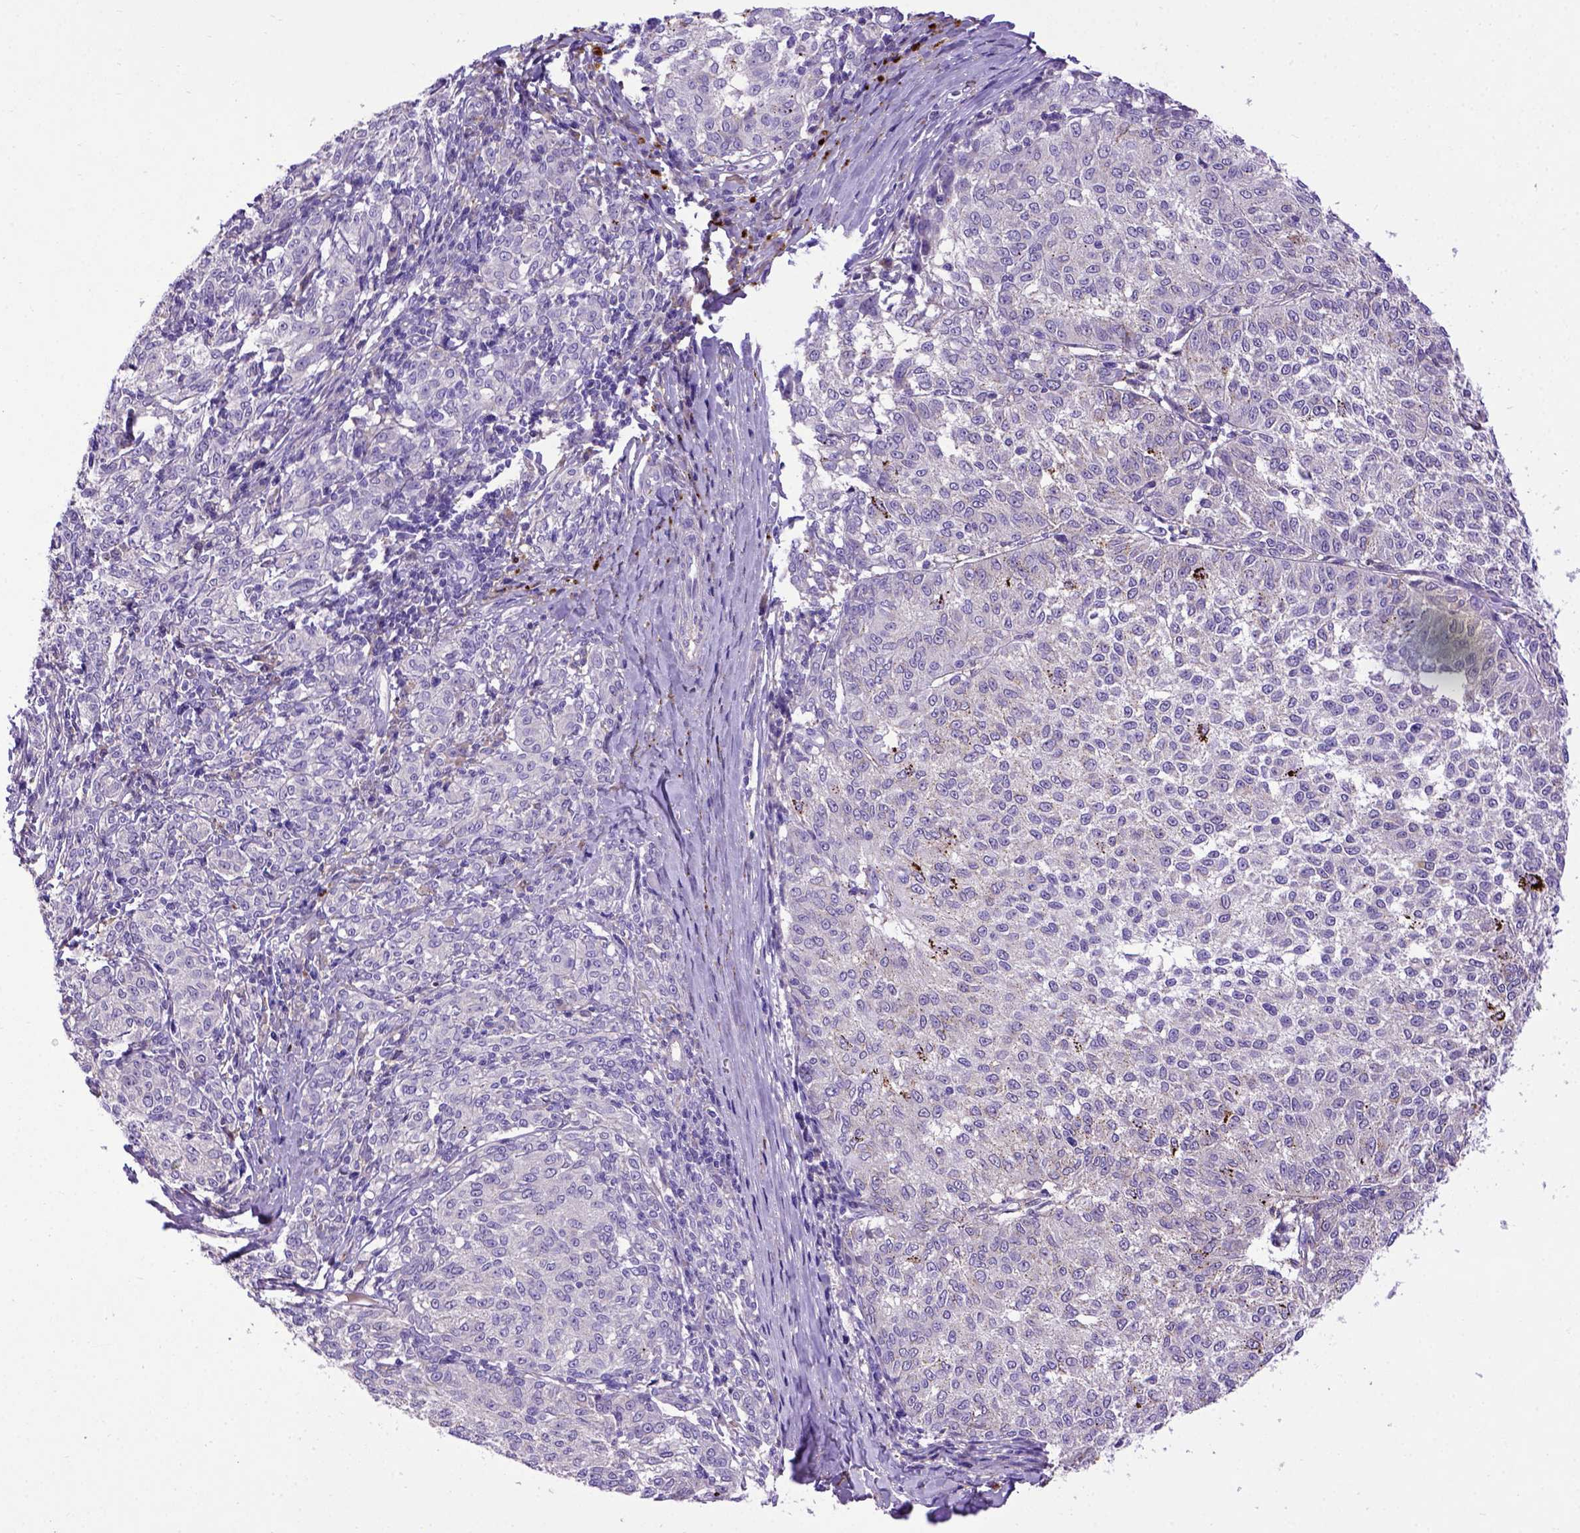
{"staining": {"intensity": "negative", "quantity": "none", "location": "none"}, "tissue": "melanoma", "cell_type": "Tumor cells", "image_type": "cancer", "snomed": [{"axis": "morphology", "description": "Malignant melanoma, NOS"}, {"axis": "topography", "description": "Skin"}], "caption": "Immunohistochemical staining of malignant melanoma shows no significant expression in tumor cells.", "gene": "ADAM12", "patient": {"sex": "female", "age": 72}}